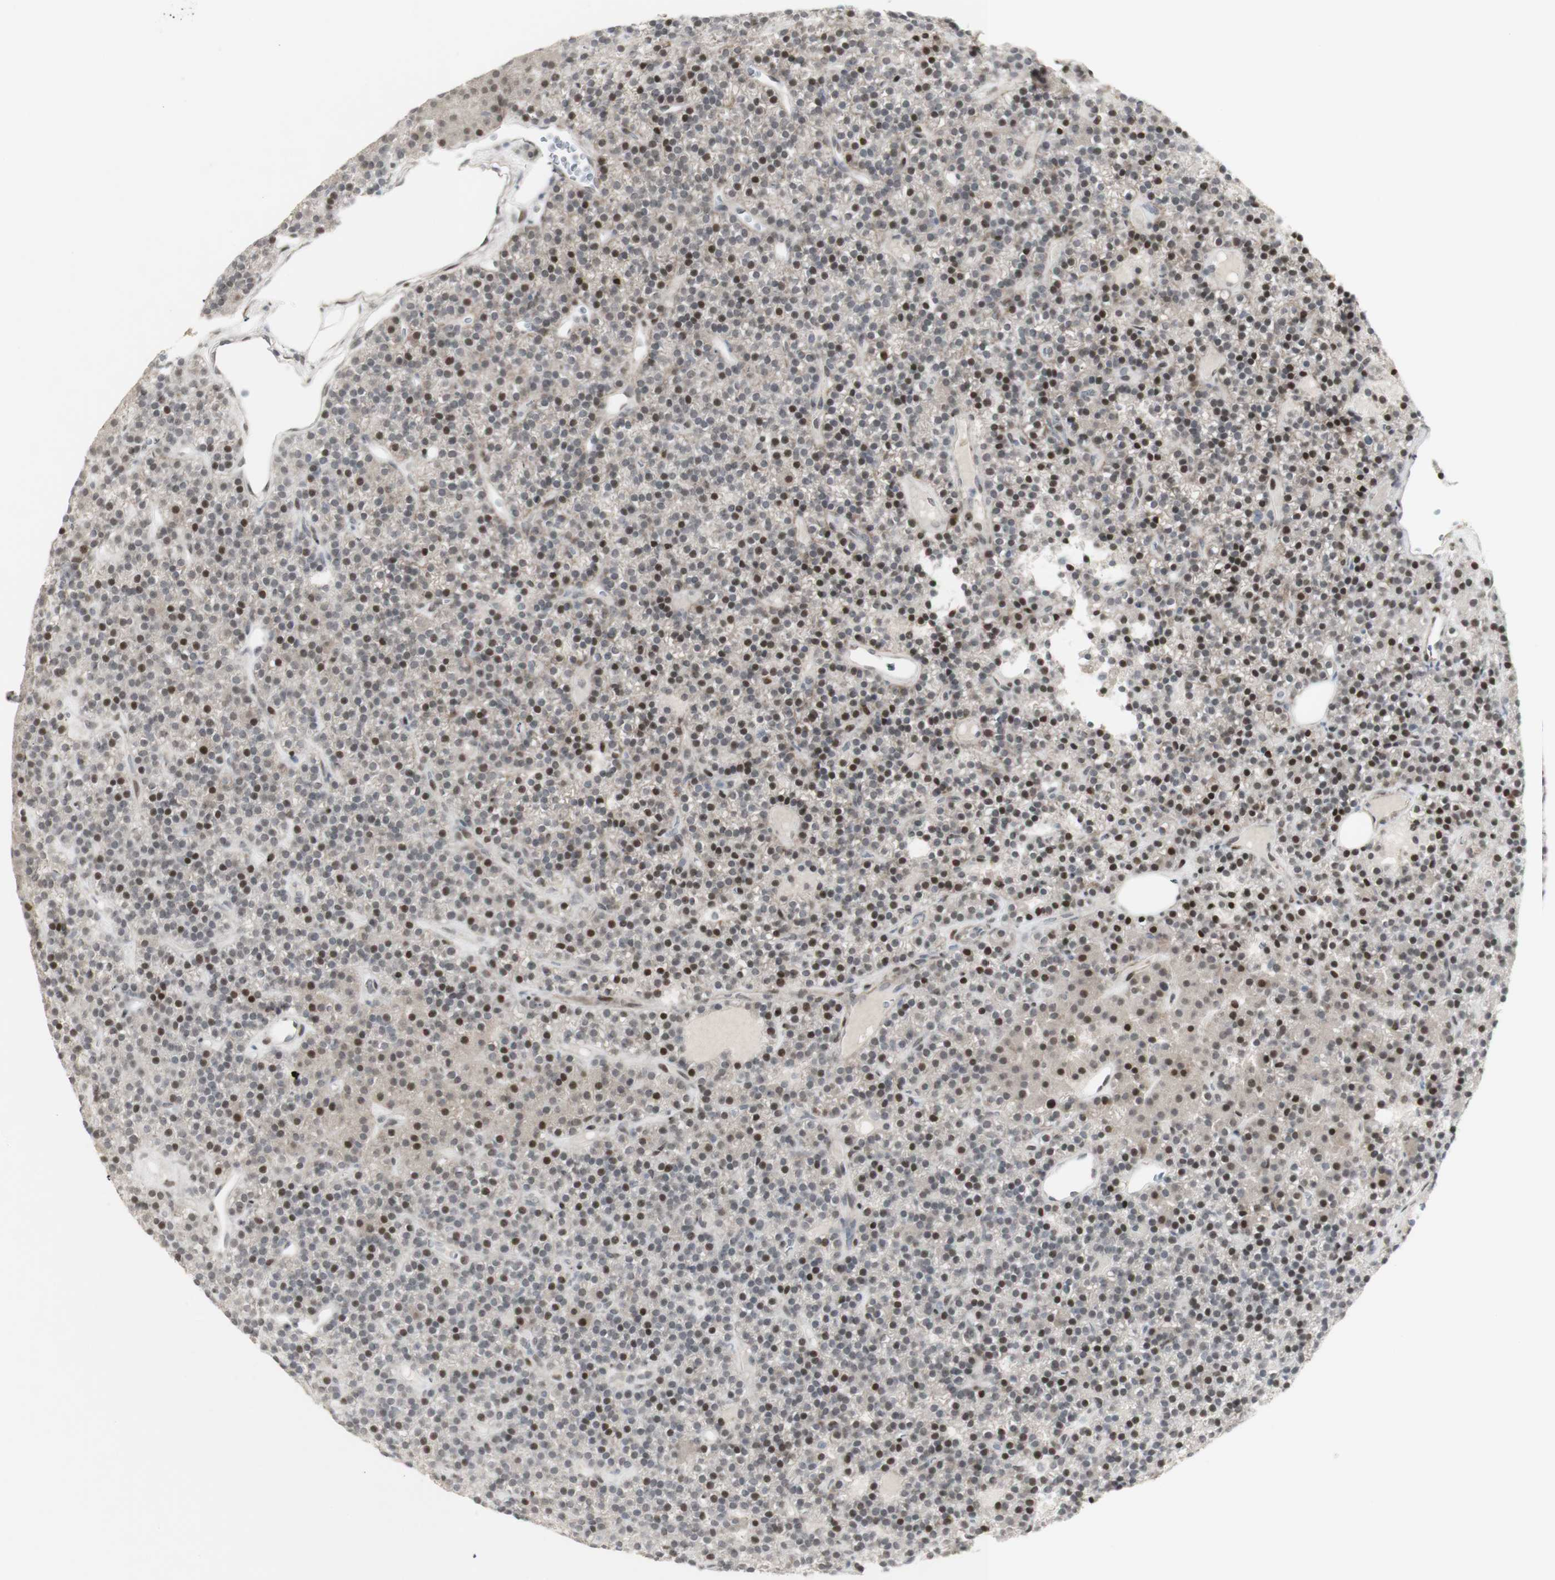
{"staining": {"intensity": "strong", "quantity": "25%-75%", "location": "nuclear"}, "tissue": "parathyroid gland", "cell_type": "Glandular cells", "image_type": "normal", "snomed": [{"axis": "morphology", "description": "Normal tissue, NOS"}, {"axis": "morphology", "description": "Hyperplasia, NOS"}, {"axis": "topography", "description": "Parathyroid gland"}], "caption": "DAB immunohistochemical staining of normal parathyroid gland demonstrates strong nuclear protein staining in approximately 25%-75% of glandular cells.", "gene": "C1orf116", "patient": {"sex": "male", "age": 44}}